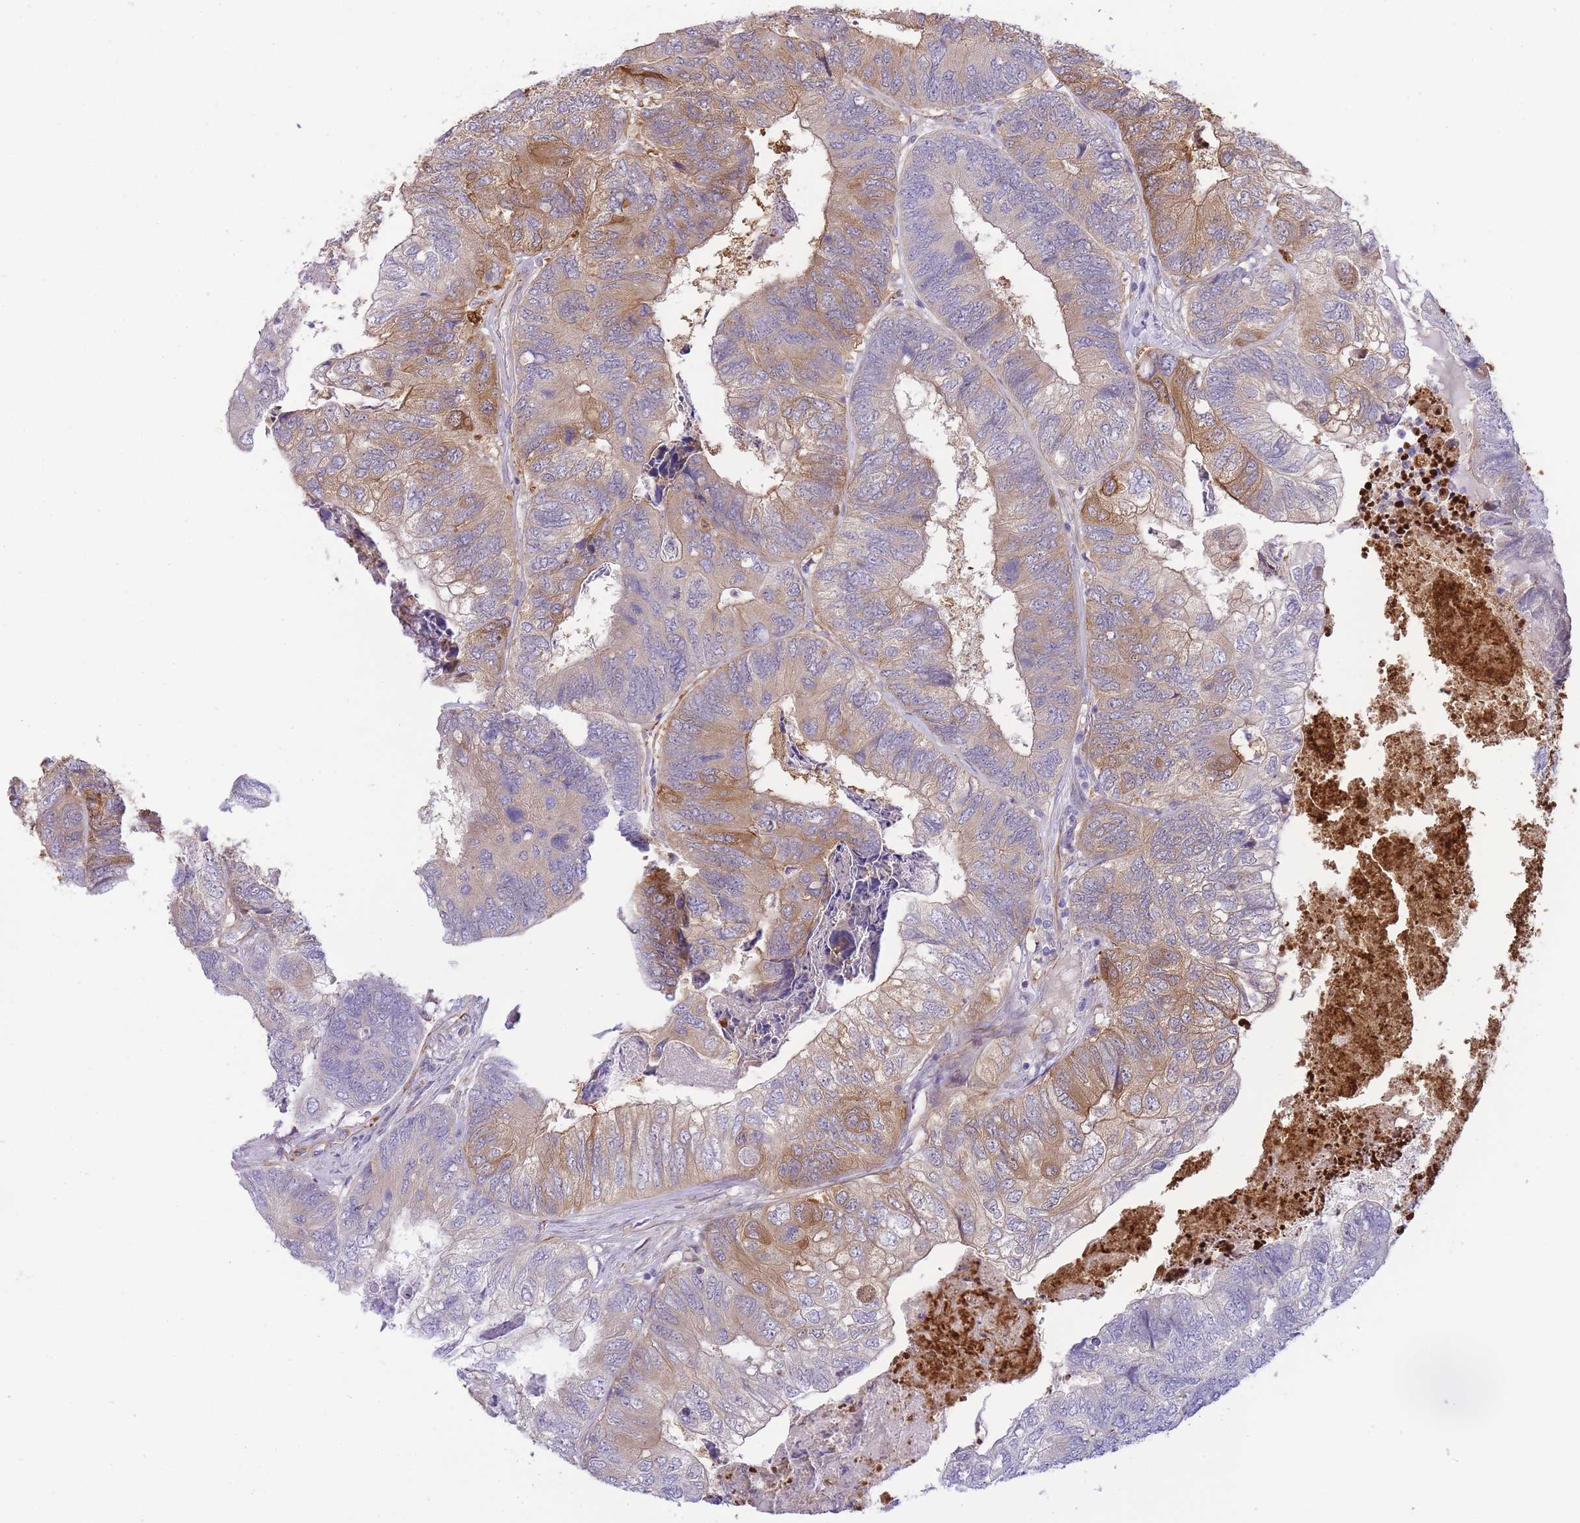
{"staining": {"intensity": "moderate", "quantity": "<25%", "location": "cytoplasmic/membranous"}, "tissue": "colorectal cancer", "cell_type": "Tumor cells", "image_type": "cancer", "snomed": [{"axis": "morphology", "description": "Adenocarcinoma, NOS"}, {"axis": "topography", "description": "Colon"}], "caption": "Moderate cytoplasmic/membranous positivity for a protein is seen in about <25% of tumor cells of colorectal cancer using immunohistochemistry (IHC).", "gene": "ECPAS", "patient": {"sex": "female", "age": 67}}